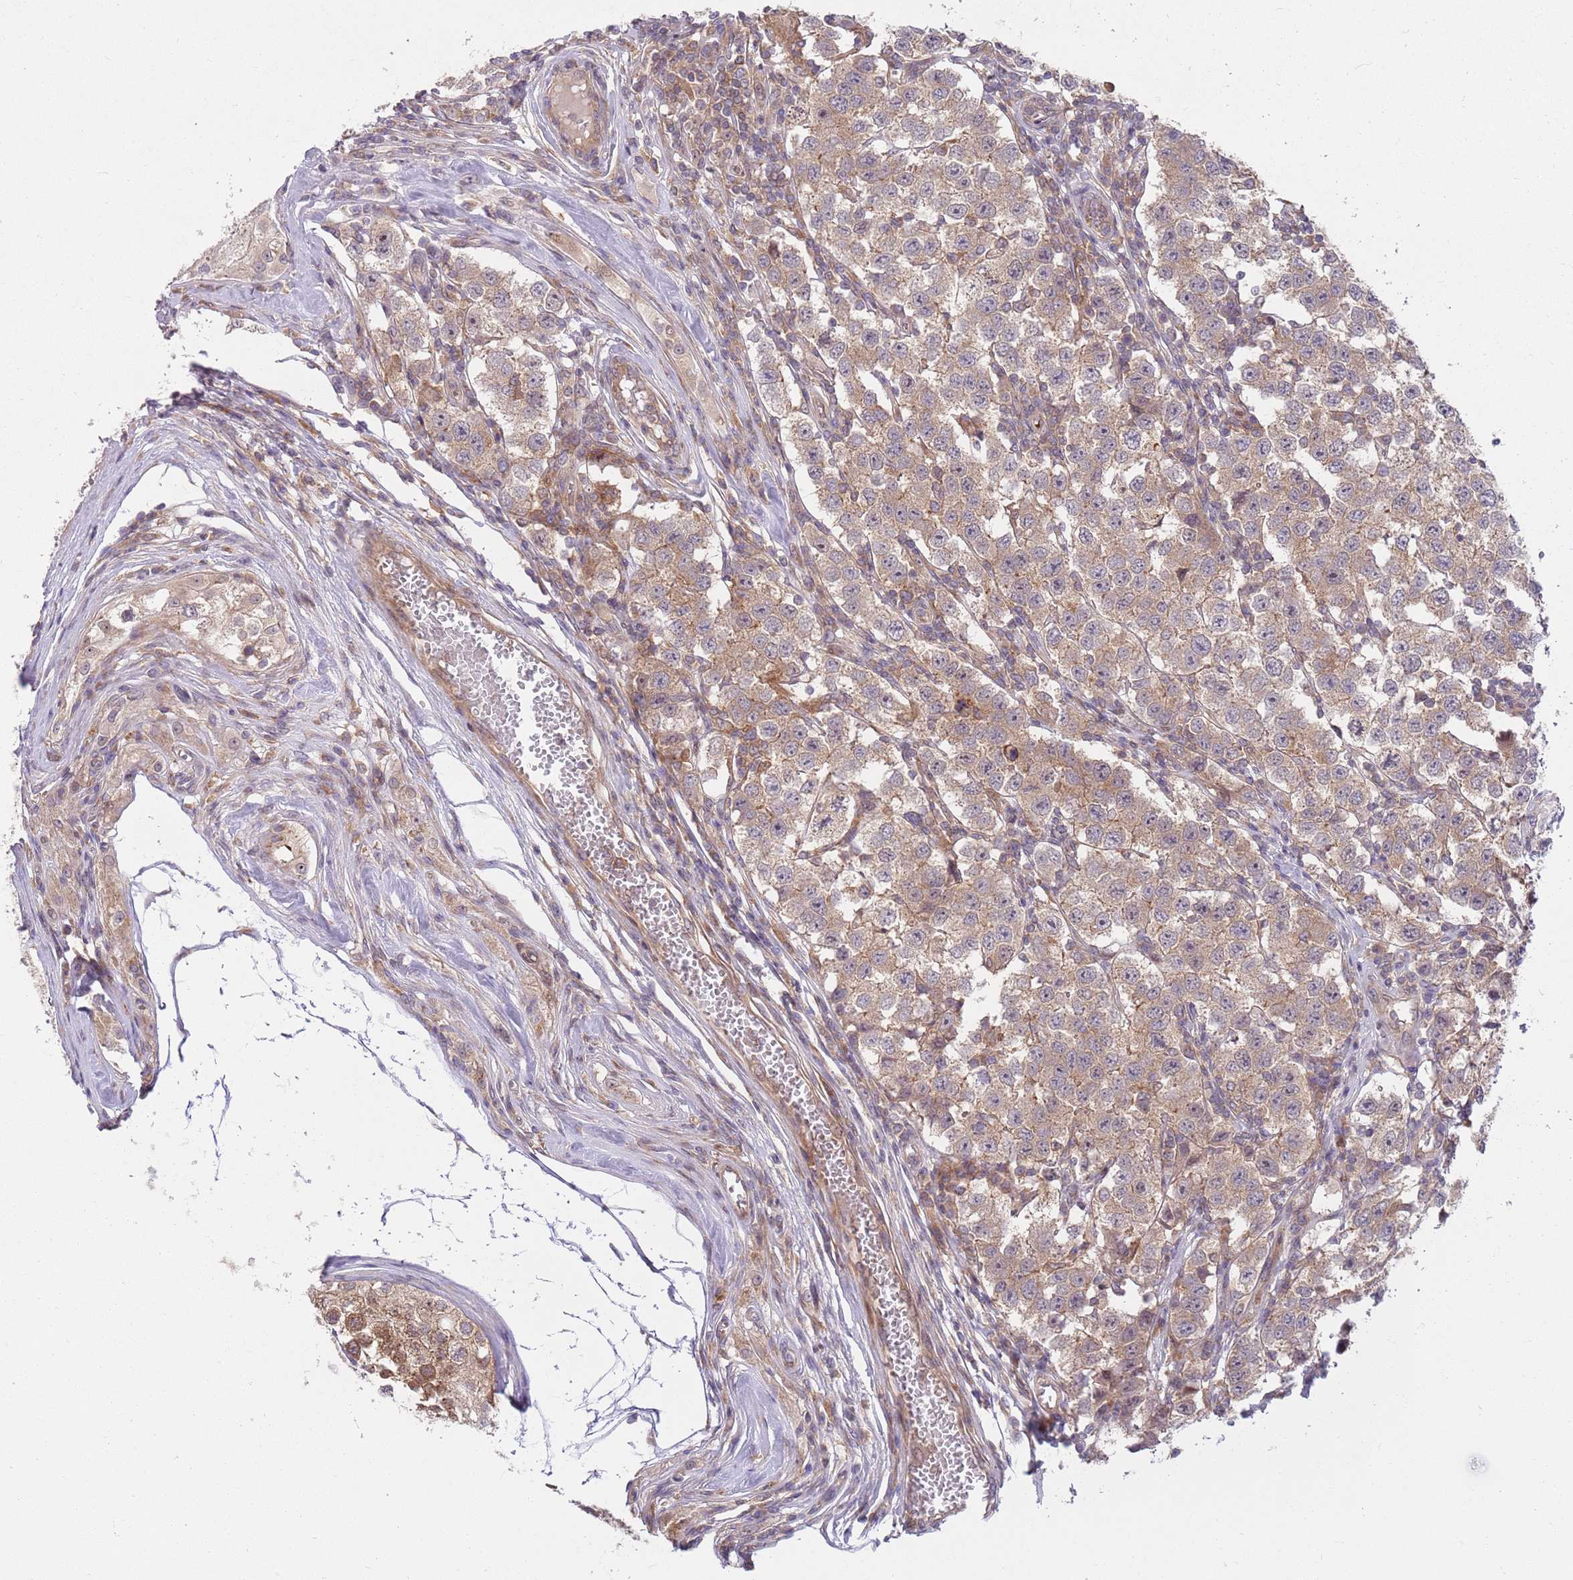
{"staining": {"intensity": "weak", "quantity": "<25%", "location": "cytoplasmic/membranous,nuclear"}, "tissue": "testis cancer", "cell_type": "Tumor cells", "image_type": "cancer", "snomed": [{"axis": "morphology", "description": "Seminoma, NOS"}, {"axis": "topography", "description": "Testis"}], "caption": "This is an immunohistochemistry micrograph of testis cancer (seminoma). There is no staining in tumor cells.", "gene": "GGA1", "patient": {"sex": "male", "age": 34}}